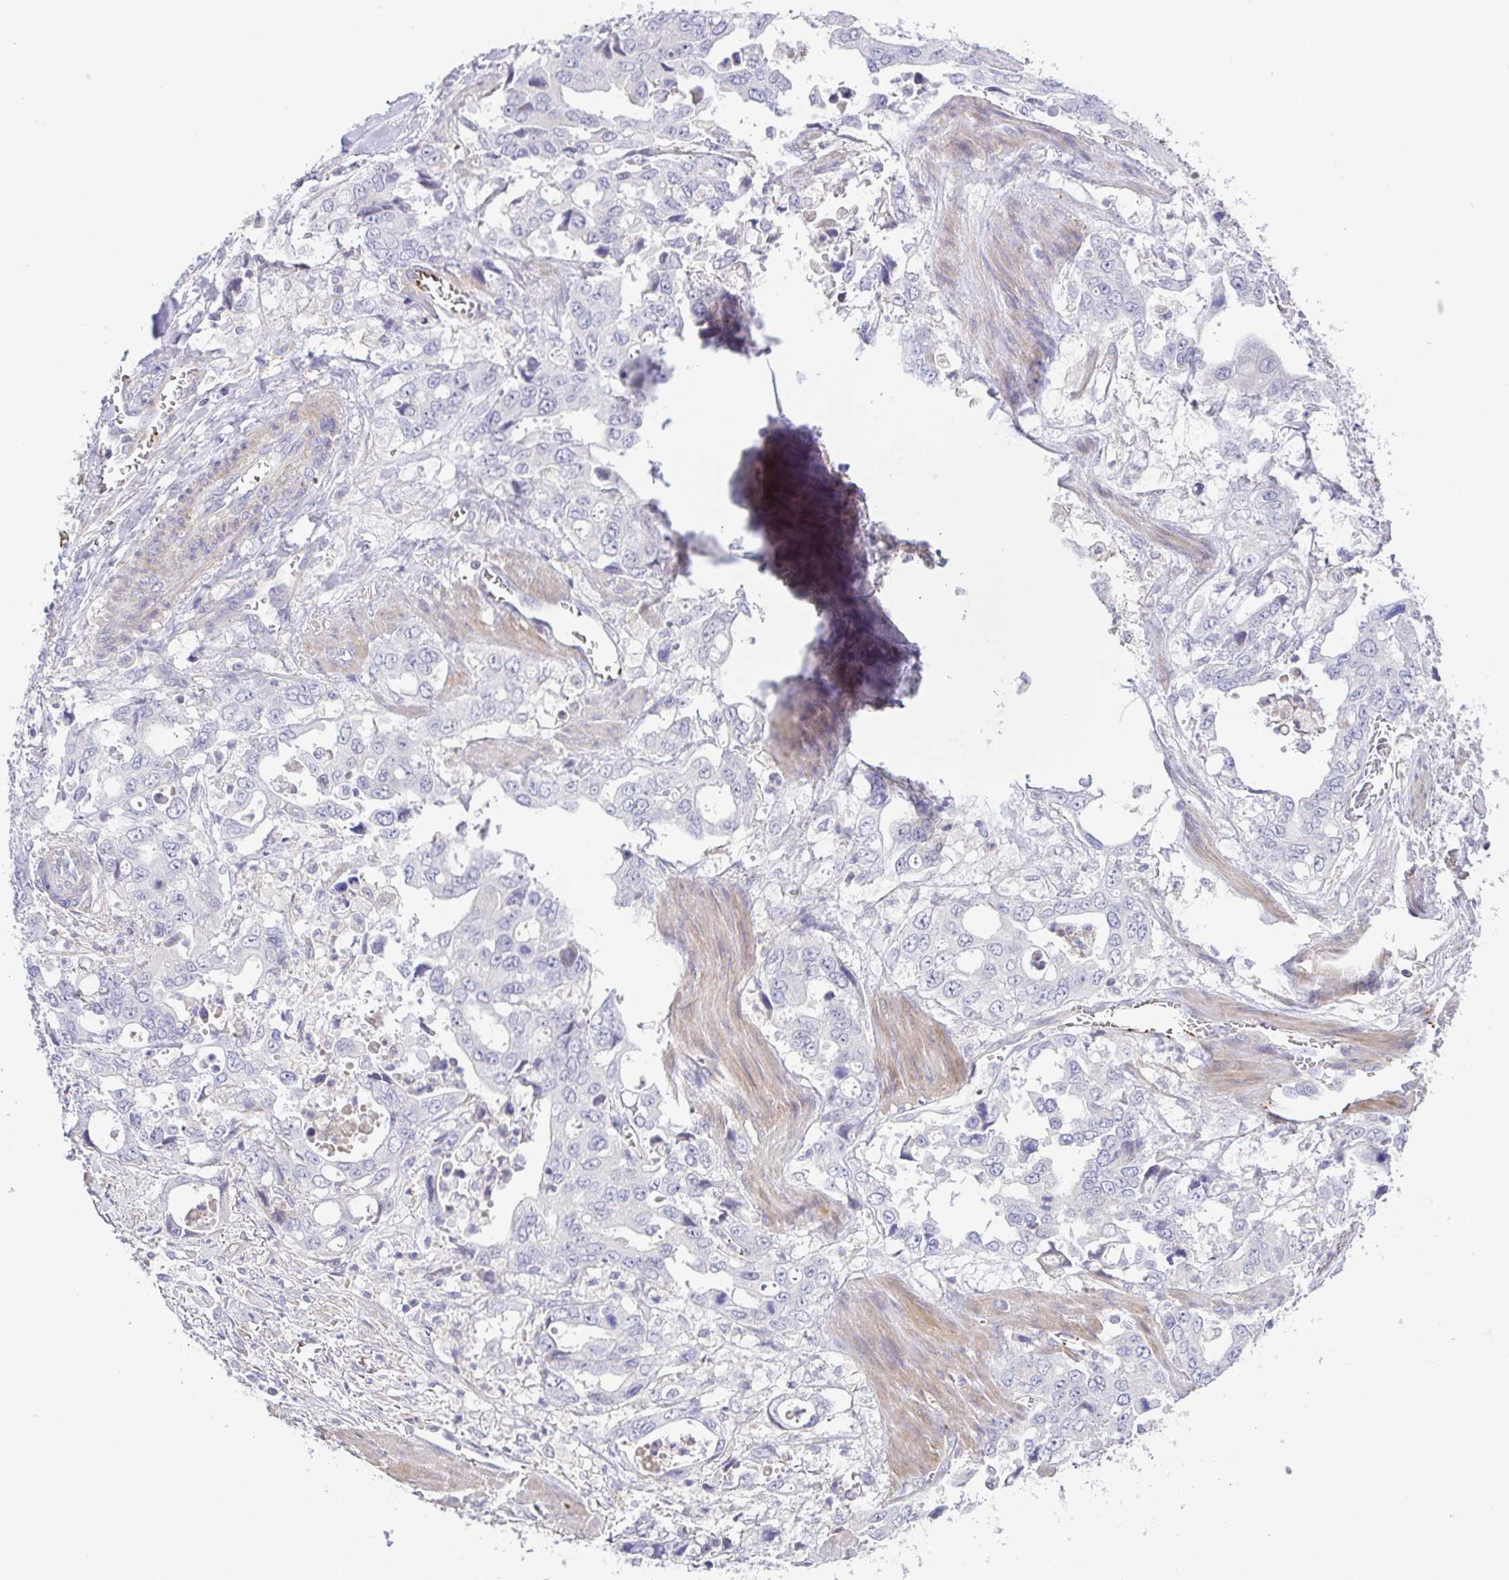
{"staining": {"intensity": "negative", "quantity": "none", "location": "none"}, "tissue": "stomach cancer", "cell_type": "Tumor cells", "image_type": "cancer", "snomed": [{"axis": "morphology", "description": "Adenocarcinoma, NOS"}, {"axis": "topography", "description": "Stomach, upper"}], "caption": "This is a micrograph of immunohistochemistry staining of adenocarcinoma (stomach), which shows no positivity in tumor cells.", "gene": "PRR14L", "patient": {"sex": "male", "age": 74}}